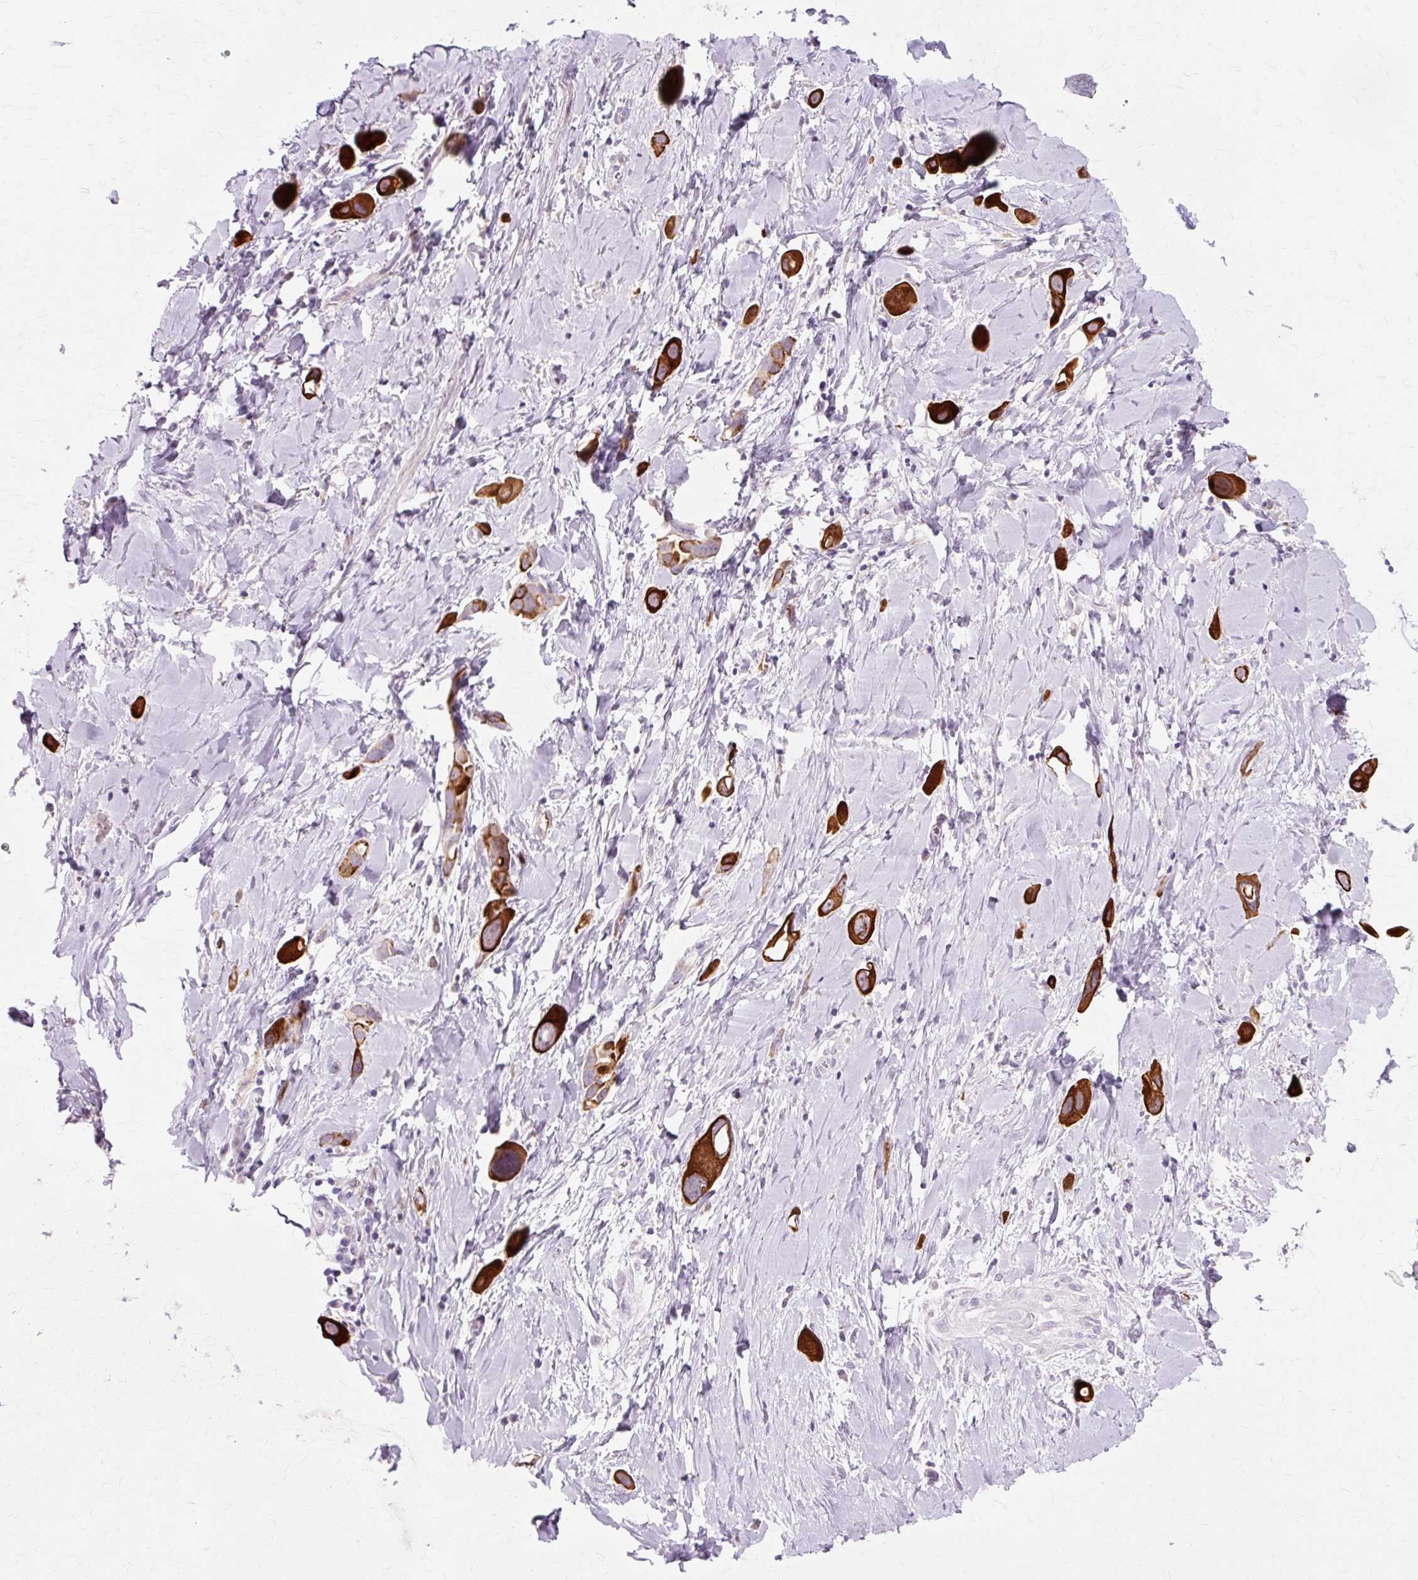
{"staining": {"intensity": "strong", "quantity": ">75%", "location": "cytoplasmic/membranous"}, "tissue": "lung cancer", "cell_type": "Tumor cells", "image_type": "cancer", "snomed": [{"axis": "morphology", "description": "Adenocarcinoma, NOS"}, {"axis": "topography", "description": "Lung"}], "caption": "Lung cancer (adenocarcinoma) stained for a protein (brown) shows strong cytoplasmic/membranous positive positivity in approximately >75% of tumor cells.", "gene": "IRX2", "patient": {"sex": "male", "age": 76}}